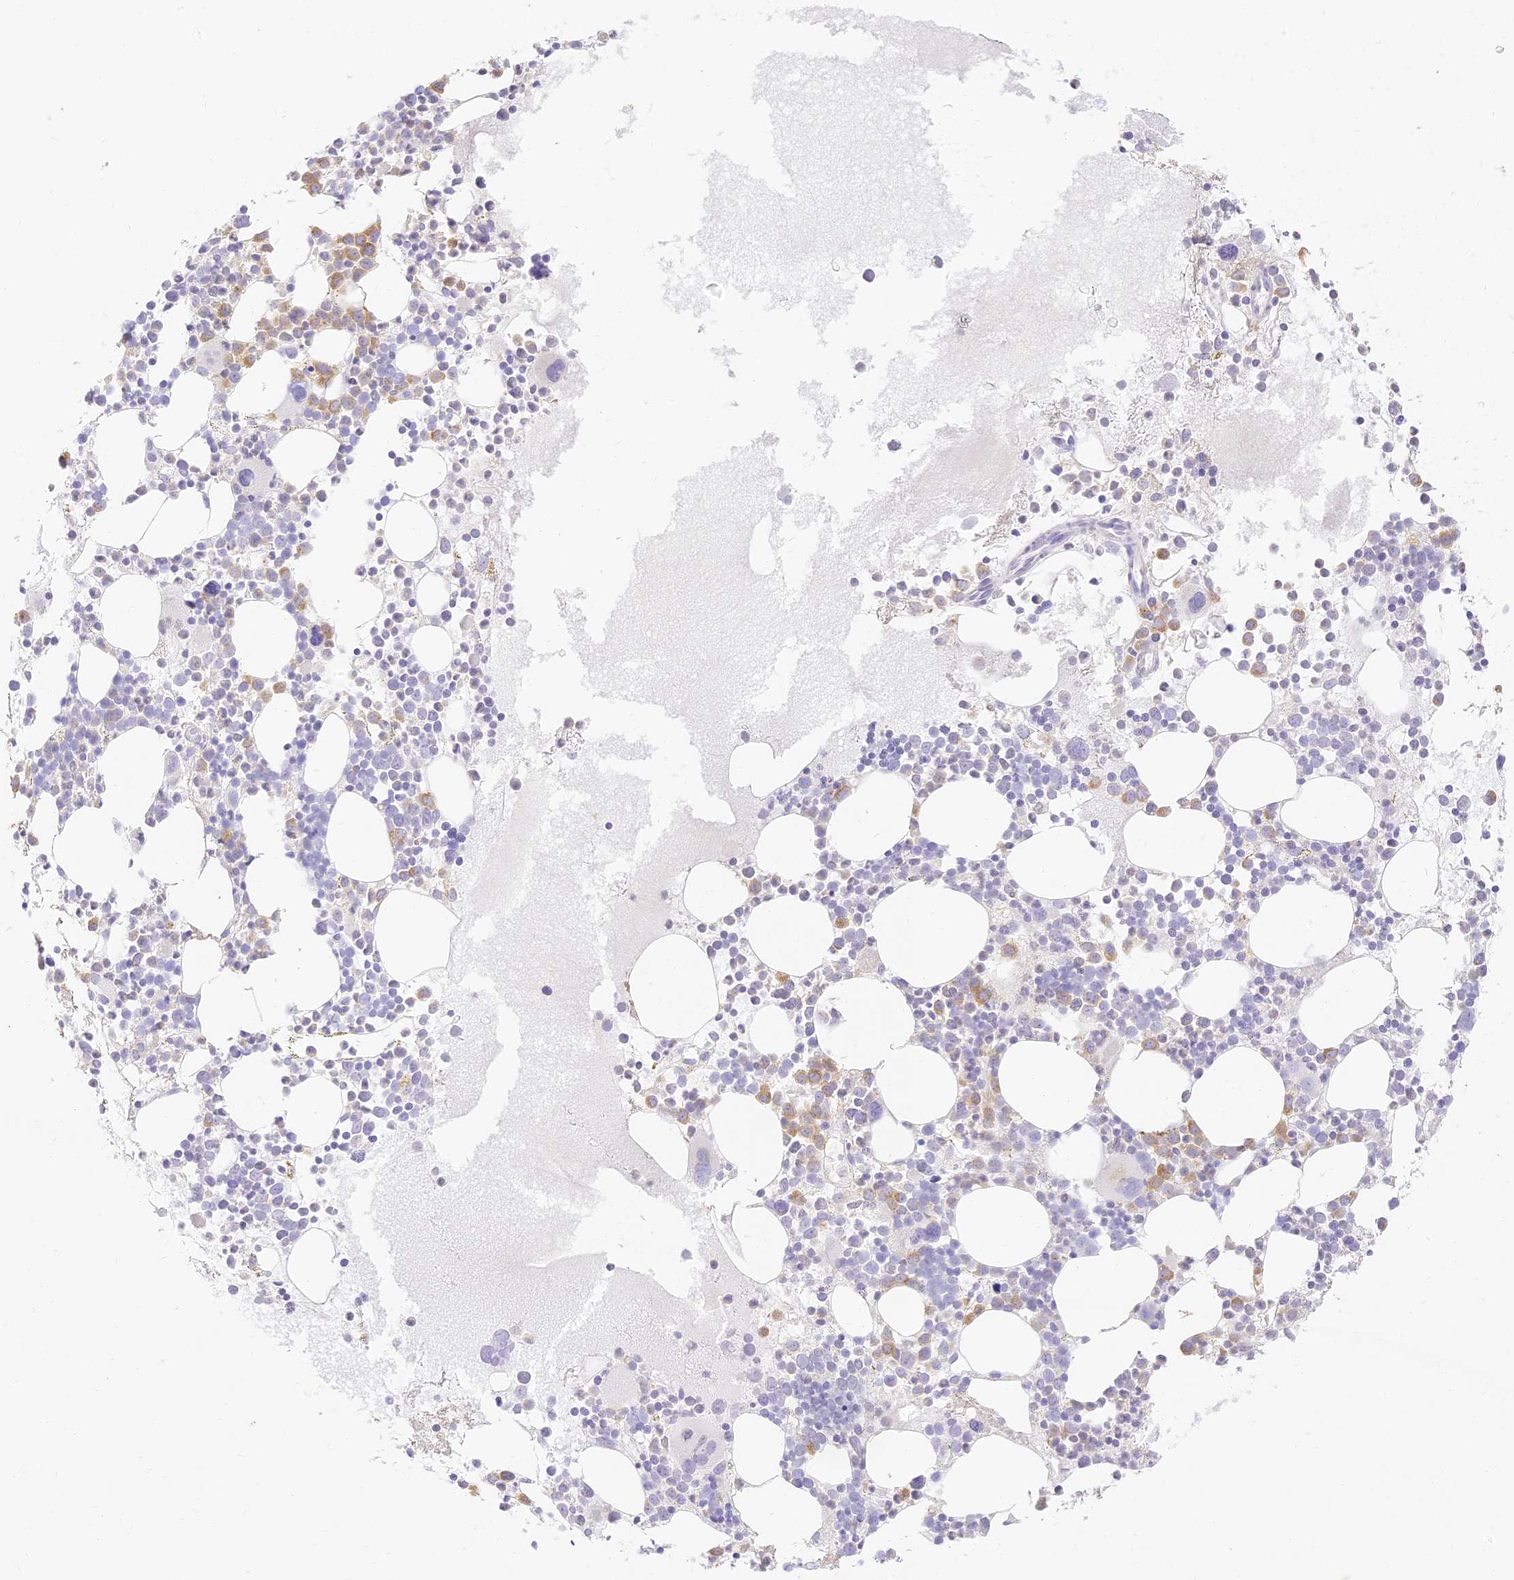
{"staining": {"intensity": "moderate", "quantity": "25%-75%", "location": "cytoplasmic/membranous"}, "tissue": "bone marrow", "cell_type": "Hematopoietic cells", "image_type": "normal", "snomed": [{"axis": "morphology", "description": "Normal tissue, NOS"}, {"axis": "topography", "description": "Bone marrow"}], "caption": "Hematopoietic cells display medium levels of moderate cytoplasmic/membranous expression in approximately 25%-75% of cells in benign bone marrow.", "gene": "SEC13", "patient": {"sex": "female", "age": 62}}